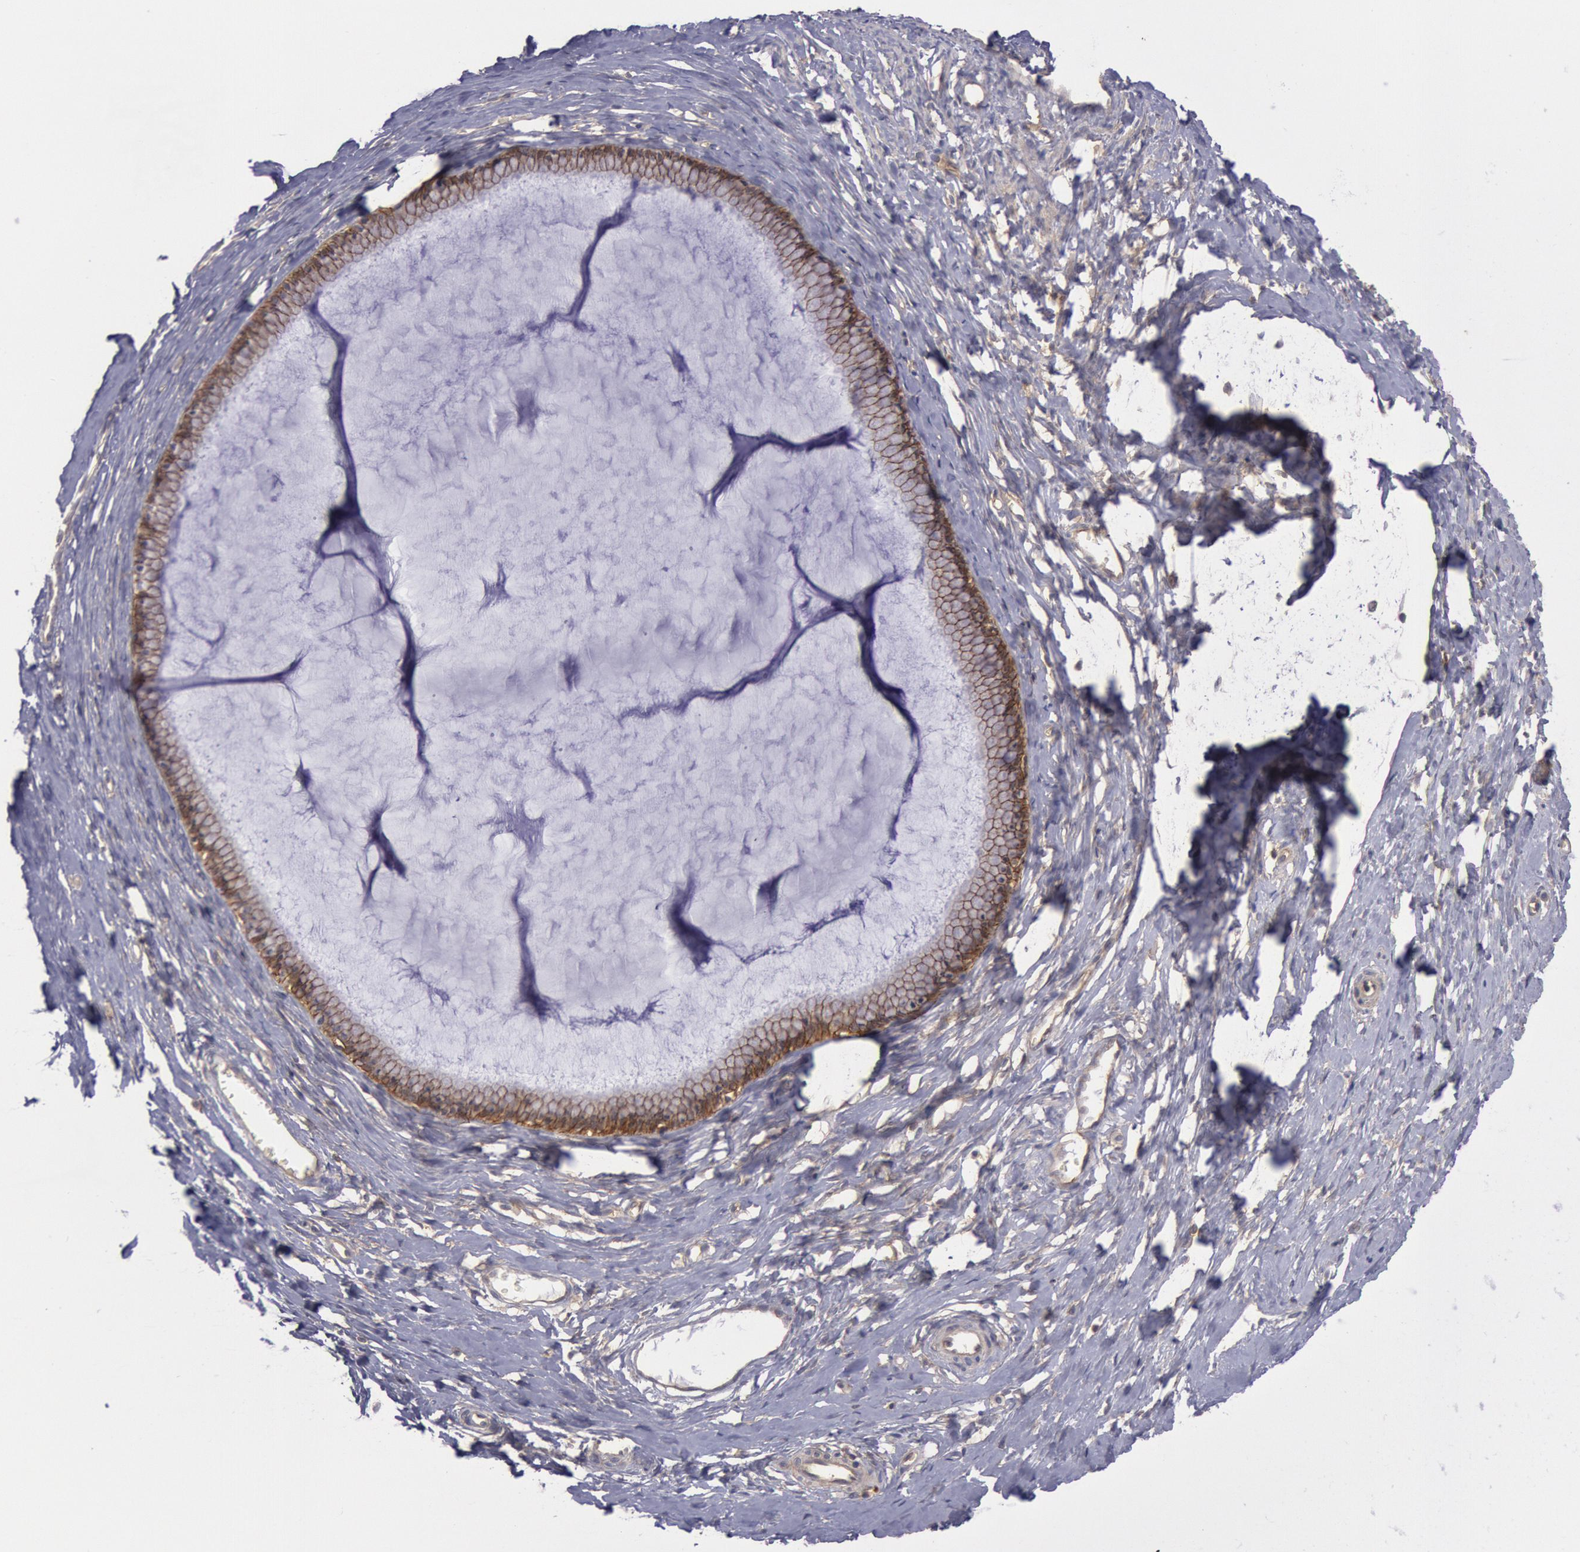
{"staining": {"intensity": "moderate", "quantity": ">75%", "location": "cytoplasmic/membranous"}, "tissue": "cervix", "cell_type": "Glandular cells", "image_type": "normal", "snomed": [{"axis": "morphology", "description": "Normal tissue, NOS"}, {"axis": "topography", "description": "Cervix"}], "caption": "High-magnification brightfield microscopy of normal cervix stained with DAB (brown) and counterstained with hematoxylin (blue). glandular cells exhibit moderate cytoplasmic/membranous expression is present in about>75% of cells.", "gene": "STX4", "patient": {"sex": "female", "age": 40}}